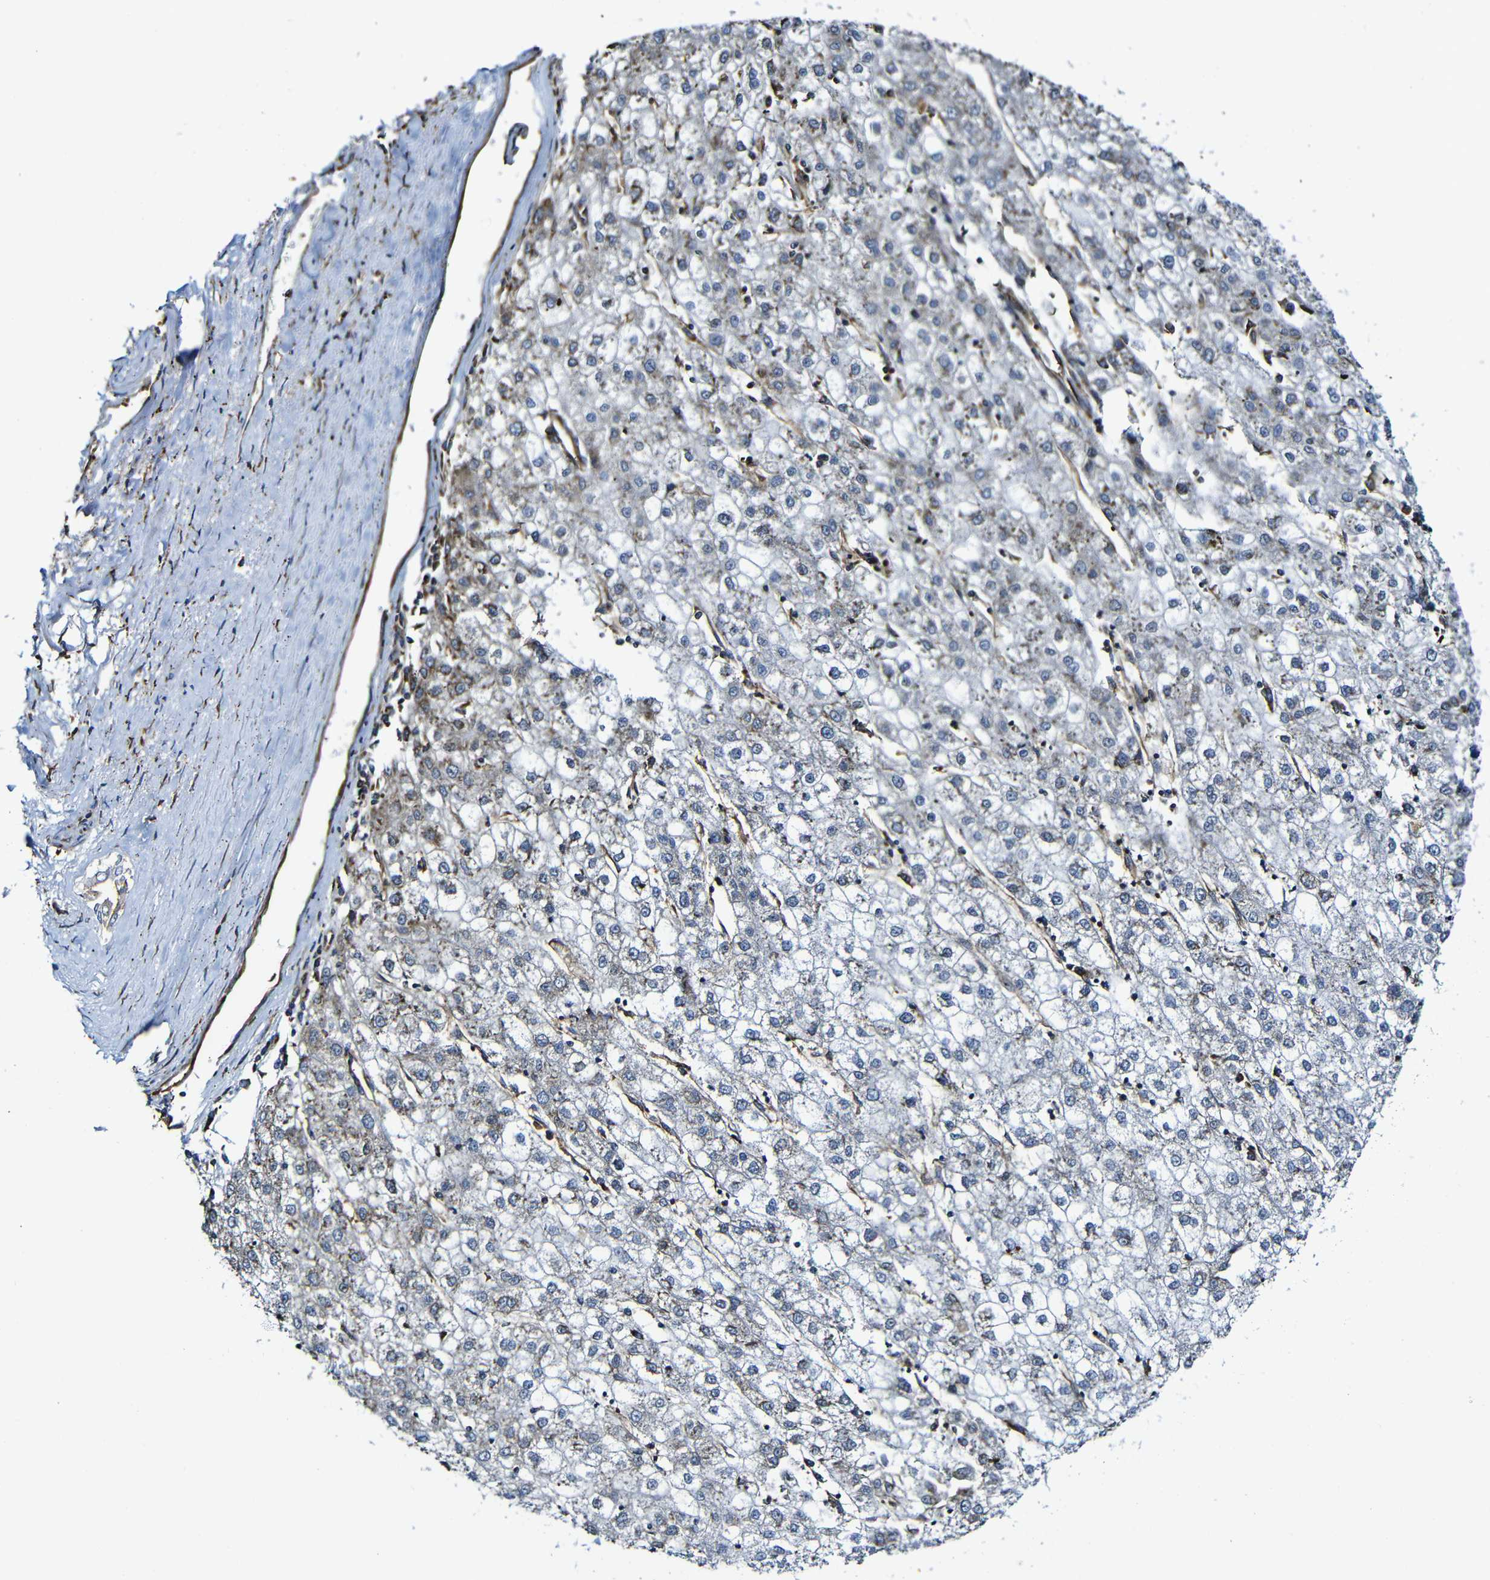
{"staining": {"intensity": "moderate", "quantity": "<25%", "location": "cytoplasmic/membranous"}, "tissue": "liver cancer", "cell_type": "Tumor cells", "image_type": "cancer", "snomed": [{"axis": "morphology", "description": "Carcinoma, Hepatocellular, NOS"}, {"axis": "topography", "description": "Liver"}], "caption": "This is a photomicrograph of immunohistochemistry staining of liver cancer, which shows moderate staining in the cytoplasmic/membranous of tumor cells.", "gene": "MSN", "patient": {"sex": "male", "age": 72}}